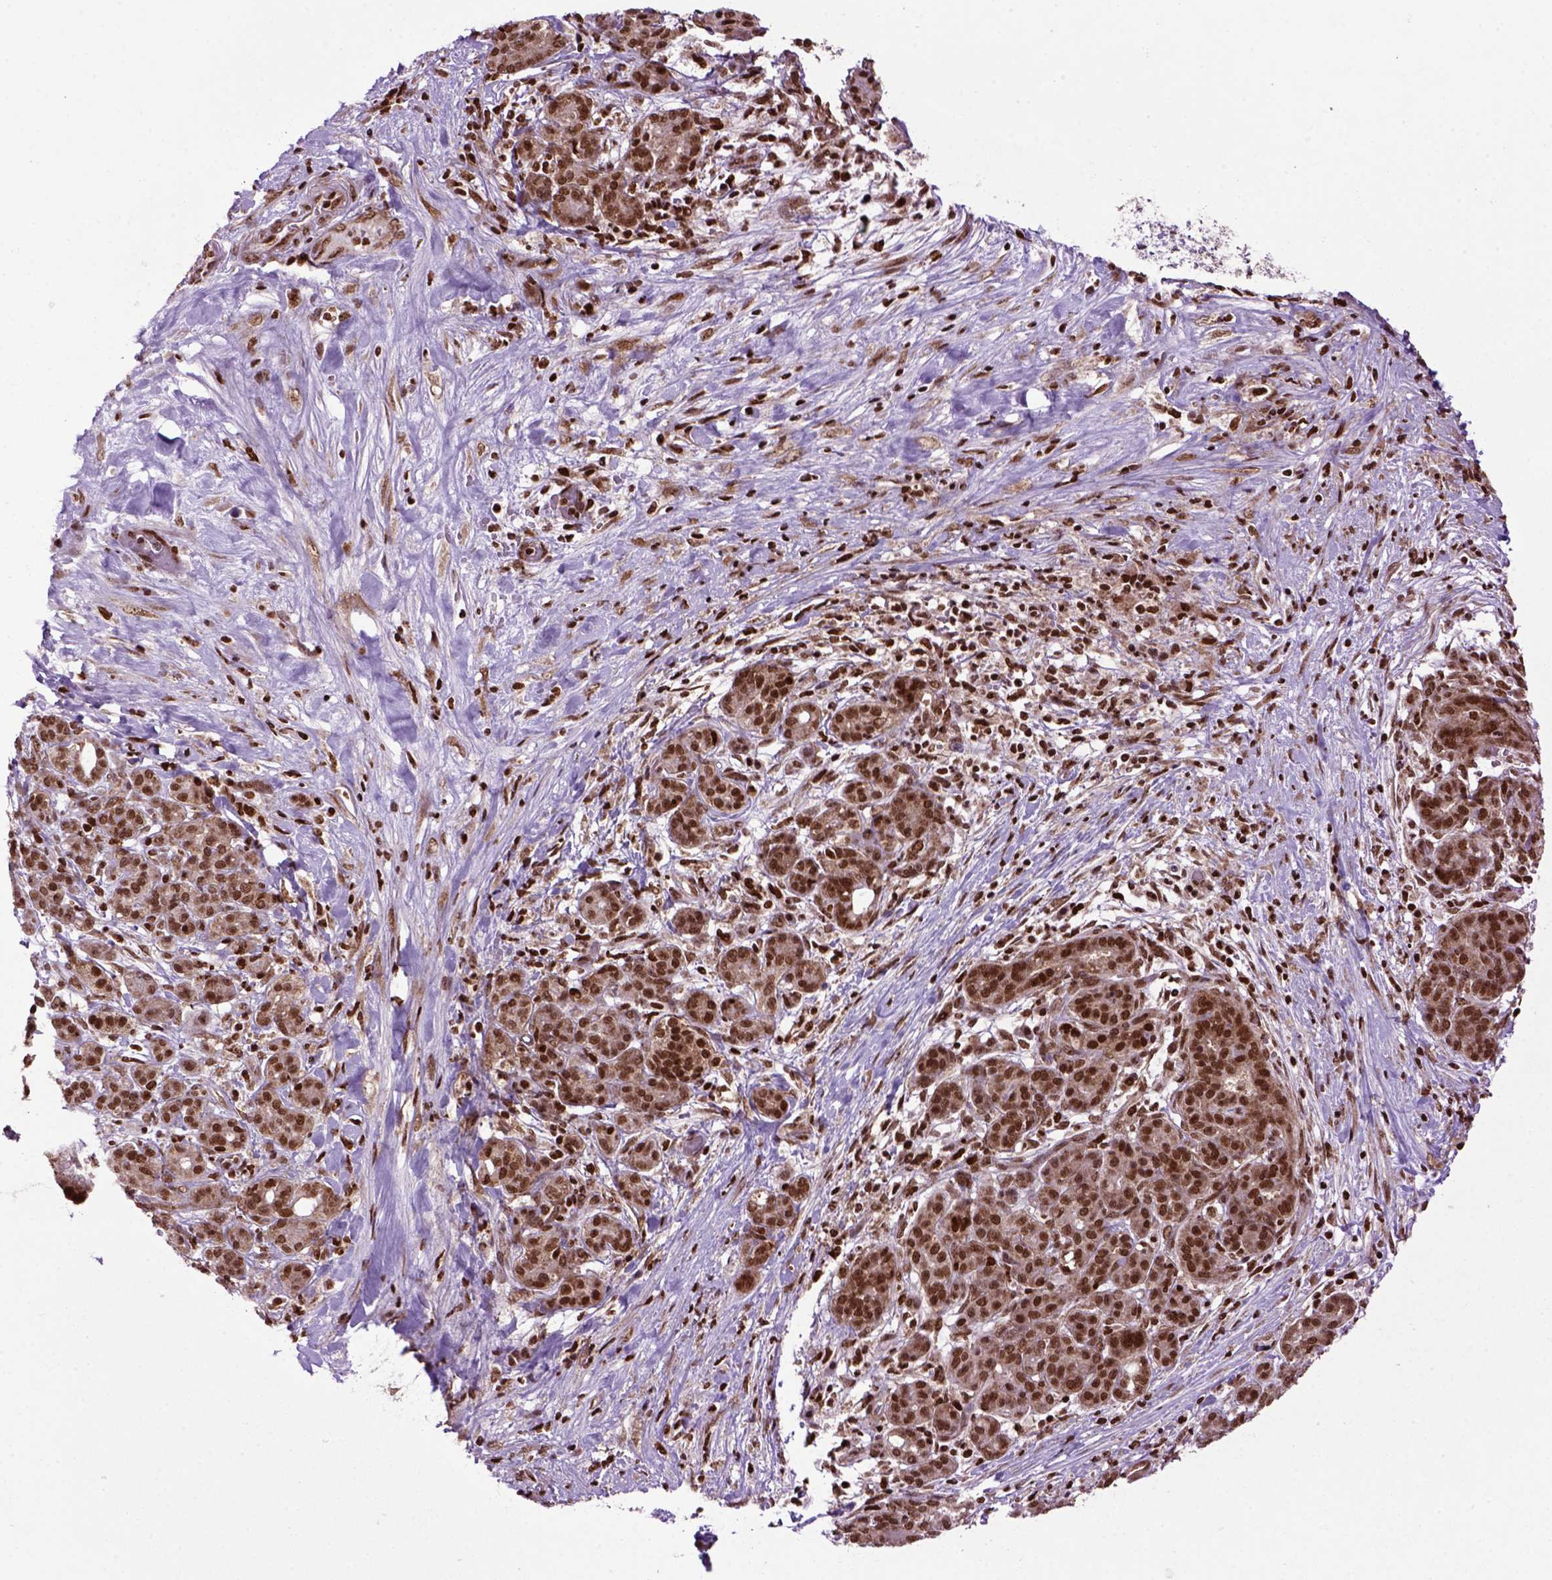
{"staining": {"intensity": "strong", "quantity": ">75%", "location": "nuclear"}, "tissue": "pancreatic cancer", "cell_type": "Tumor cells", "image_type": "cancer", "snomed": [{"axis": "morphology", "description": "Adenocarcinoma, NOS"}, {"axis": "topography", "description": "Pancreas"}], "caption": "Protein expression analysis of pancreatic adenocarcinoma displays strong nuclear staining in about >75% of tumor cells.", "gene": "CELF1", "patient": {"sex": "male", "age": 44}}